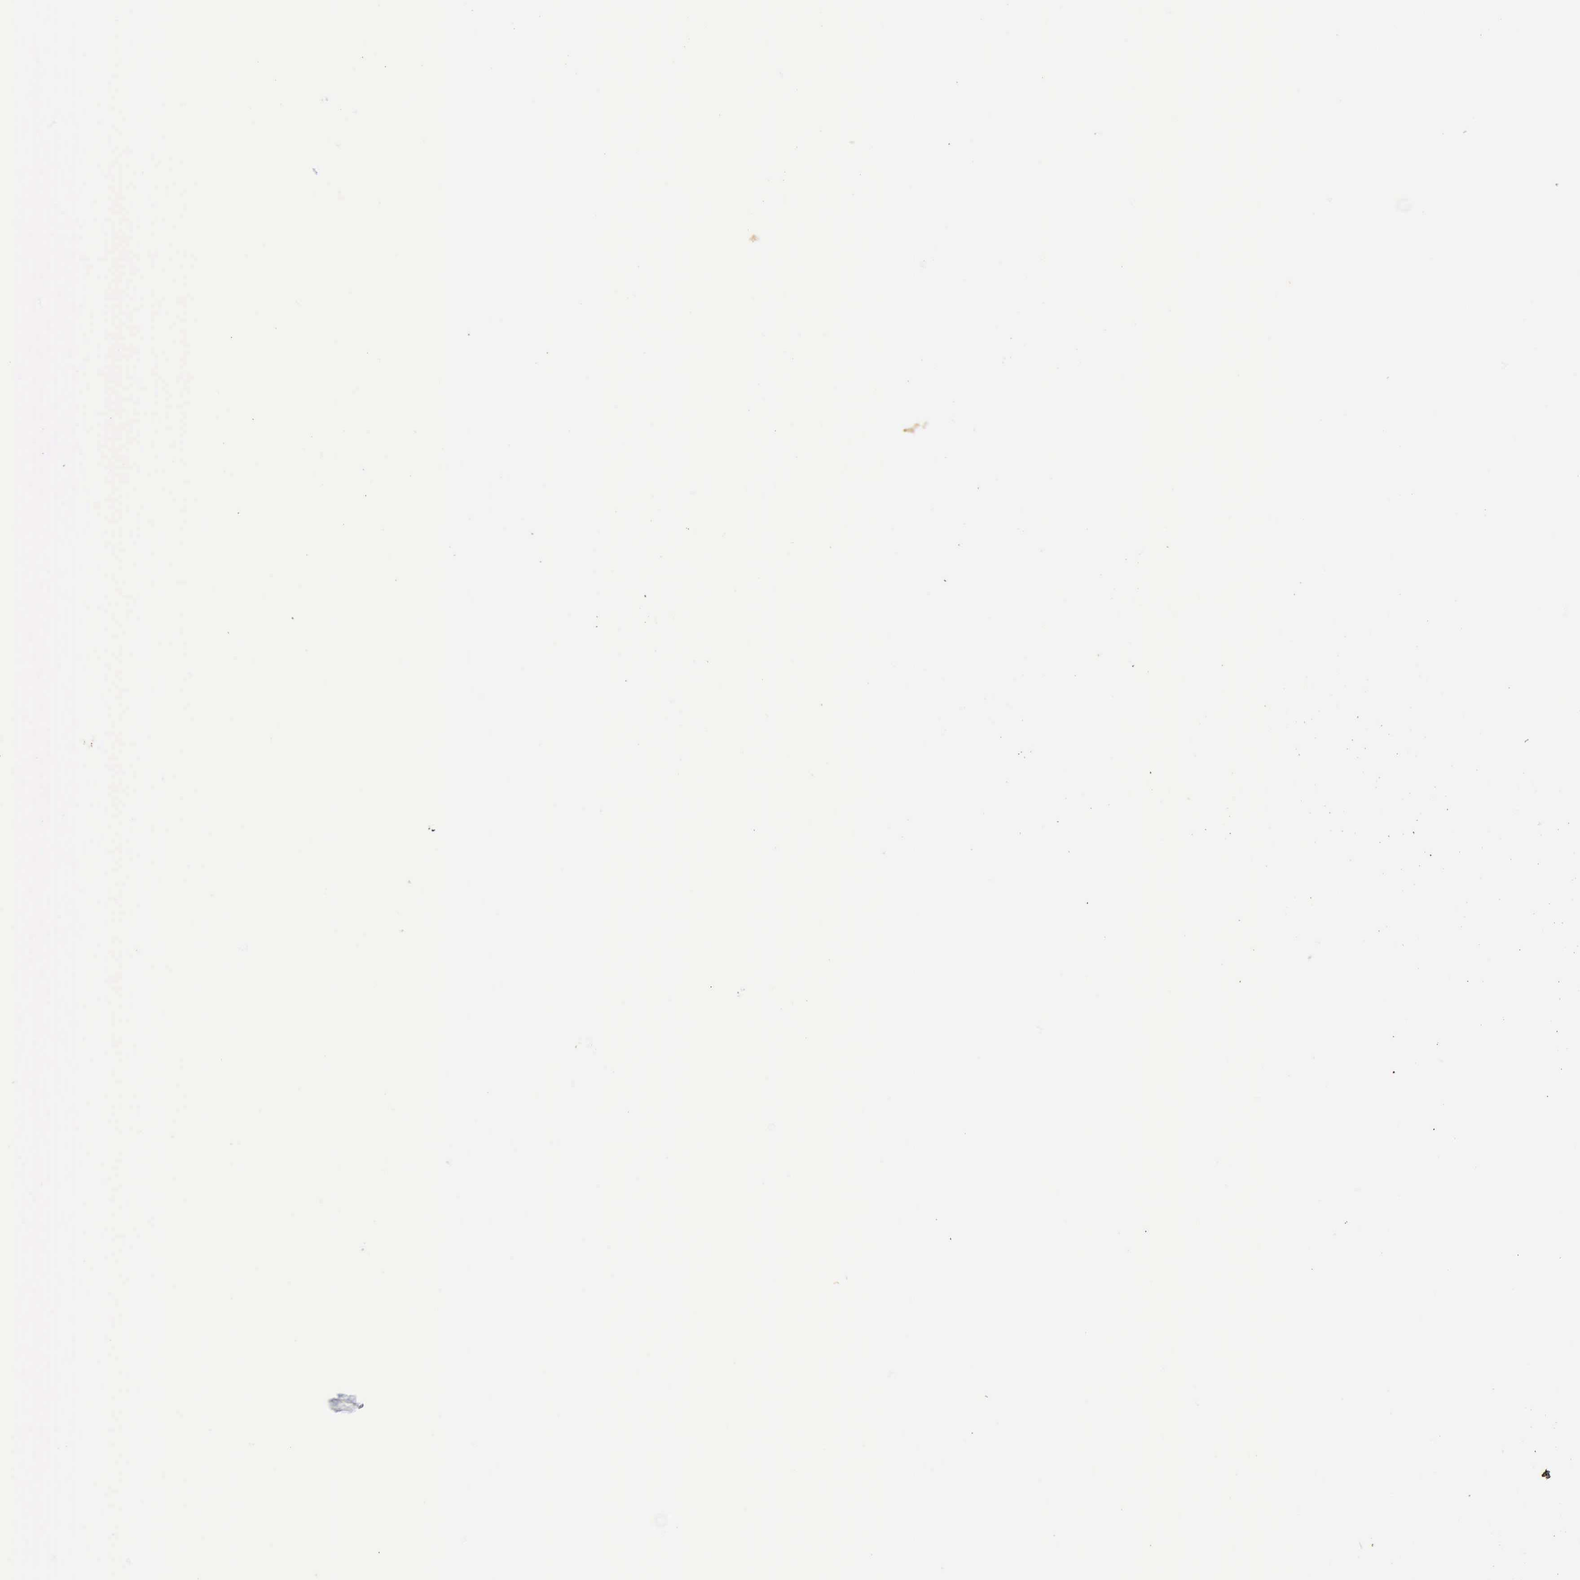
{"staining": {"intensity": "moderate", "quantity": "<25%", "location": "nuclear"}, "tissue": "bone marrow", "cell_type": "Hematopoietic cells", "image_type": "normal", "snomed": [{"axis": "morphology", "description": "Normal tissue, NOS"}, {"axis": "topography", "description": "Bone marrow"}], "caption": "Immunohistochemical staining of benign bone marrow reveals <25% levels of moderate nuclear protein positivity in about <25% of hematopoietic cells.", "gene": "XPA", "patient": {"sex": "male", "age": 69}}